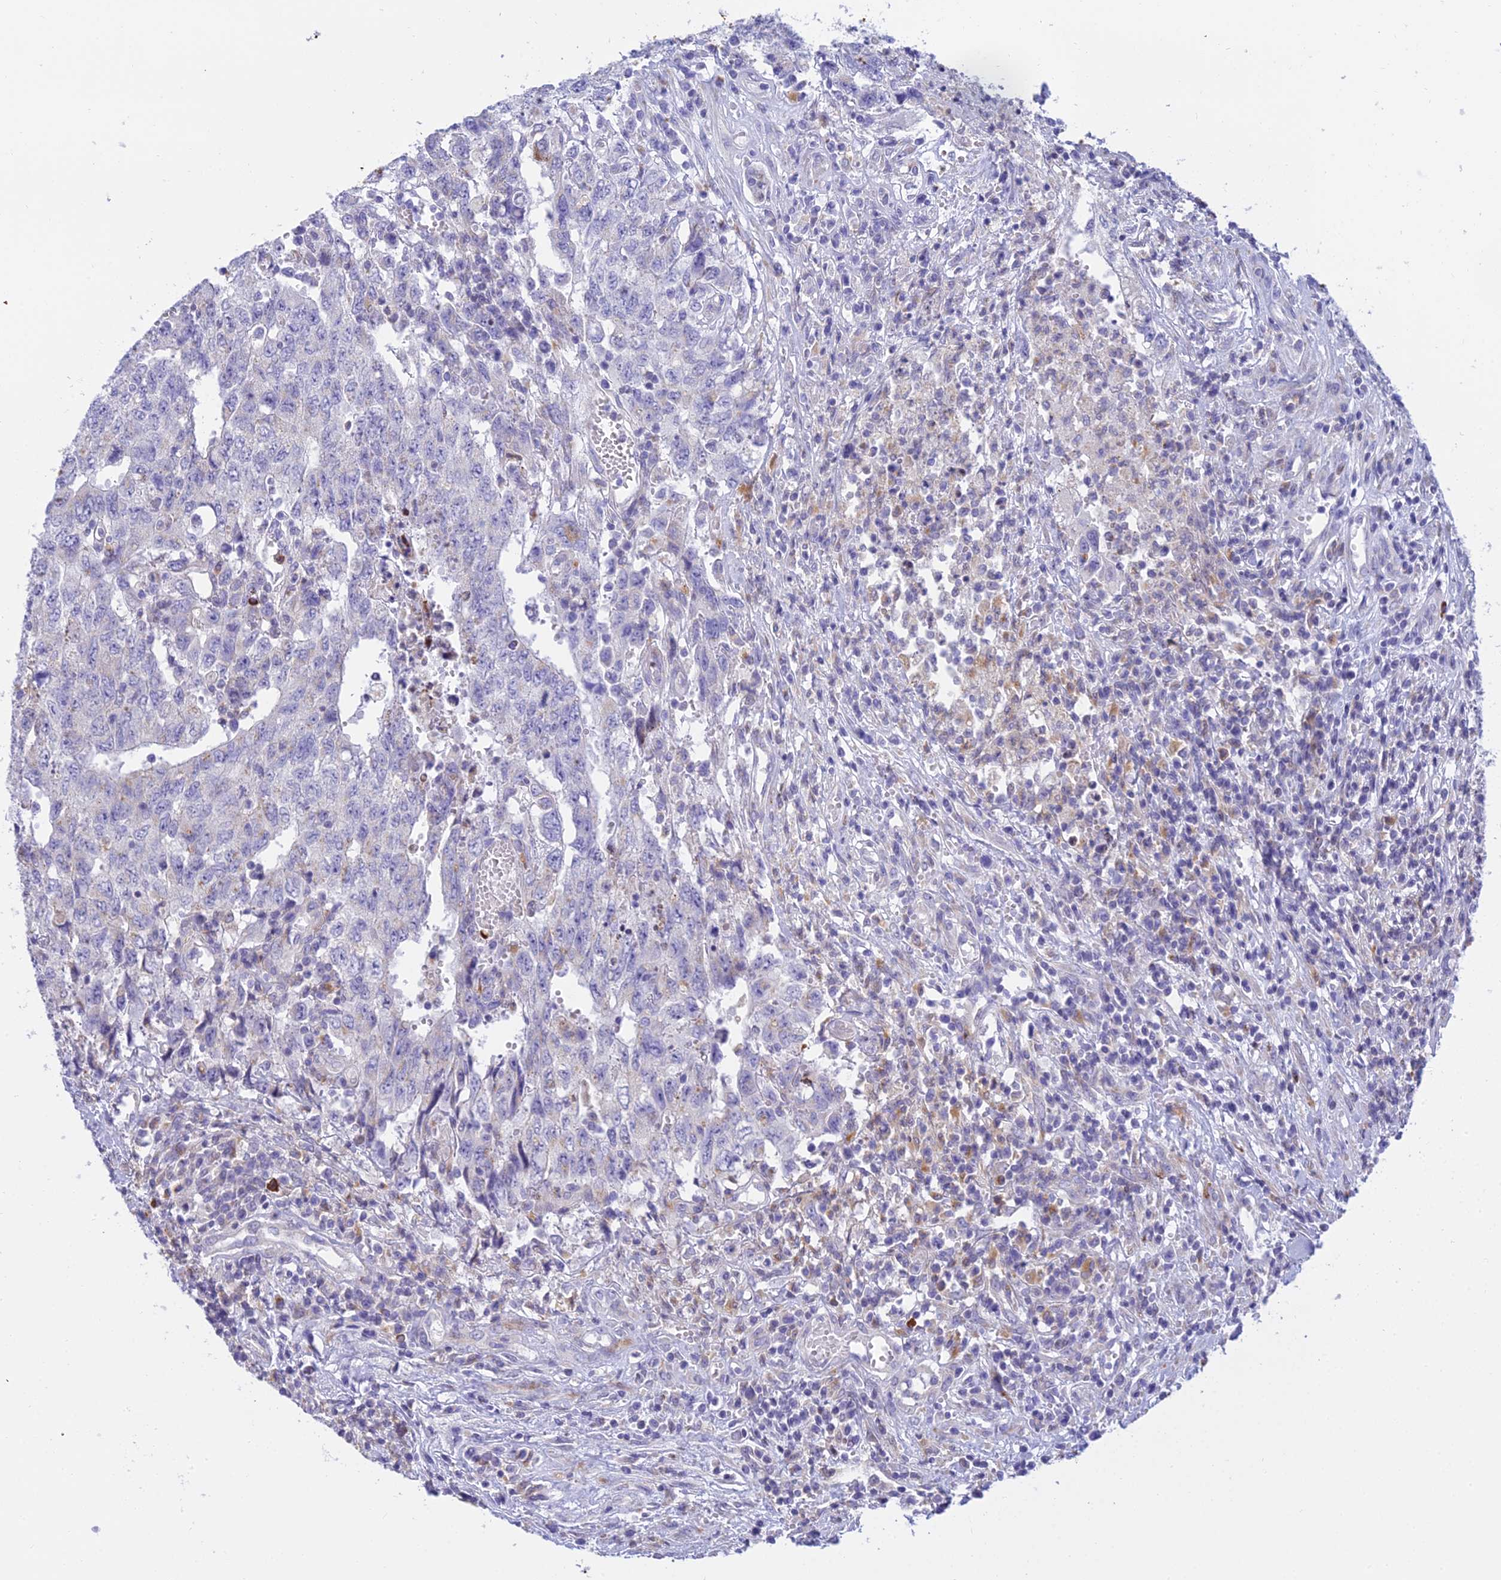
{"staining": {"intensity": "negative", "quantity": "none", "location": "none"}, "tissue": "testis cancer", "cell_type": "Tumor cells", "image_type": "cancer", "snomed": [{"axis": "morphology", "description": "Carcinoma, Embryonal, NOS"}, {"axis": "topography", "description": "Testis"}], "caption": "The histopathology image demonstrates no staining of tumor cells in testis cancer (embryonal carcinoma).", "gene": "CLCN7", "patient": {"sex": "male", "age": 34}}